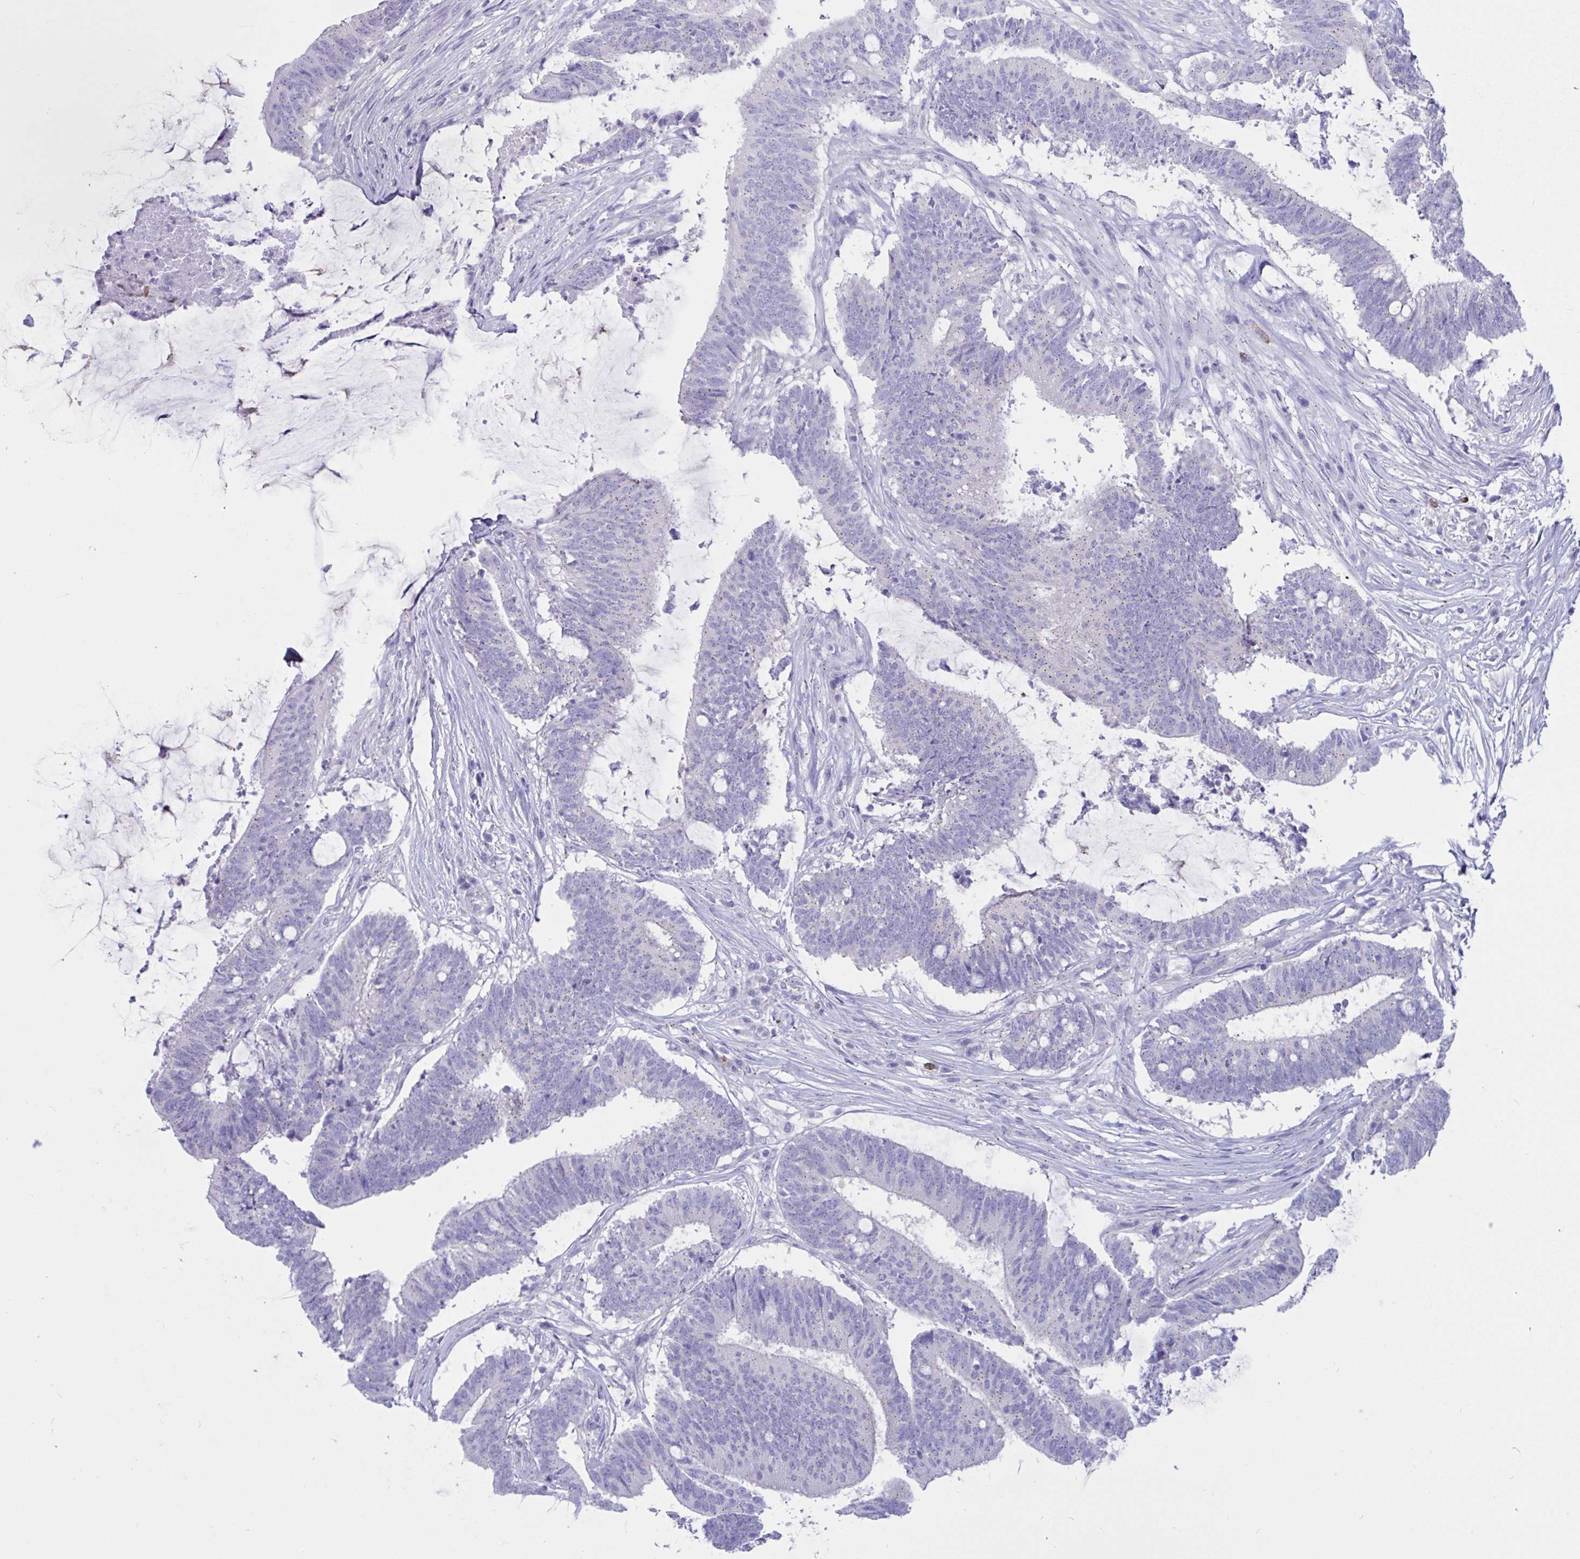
{"staining": {"intensity": "weak", "quantity": "25%-75%", "location": "cytoplasmic/membranous"}, "tissue": "colorectal cancer", "cell_type": "Tumor cells", "image_type": "cancer", "snomed": [{"axis": "morphology", "description": "Adenocarcinoma, NOS"}, {"axis": "topography", "description": "Colon"}], "caption": "The image demonstrates staining of colorectal cancer, revealing weak cytoplasmic/membranous protein staining (brown color) within tumor cells.", "gene": "RNASE3", "patient": {"sex": "female", "age": 43}}